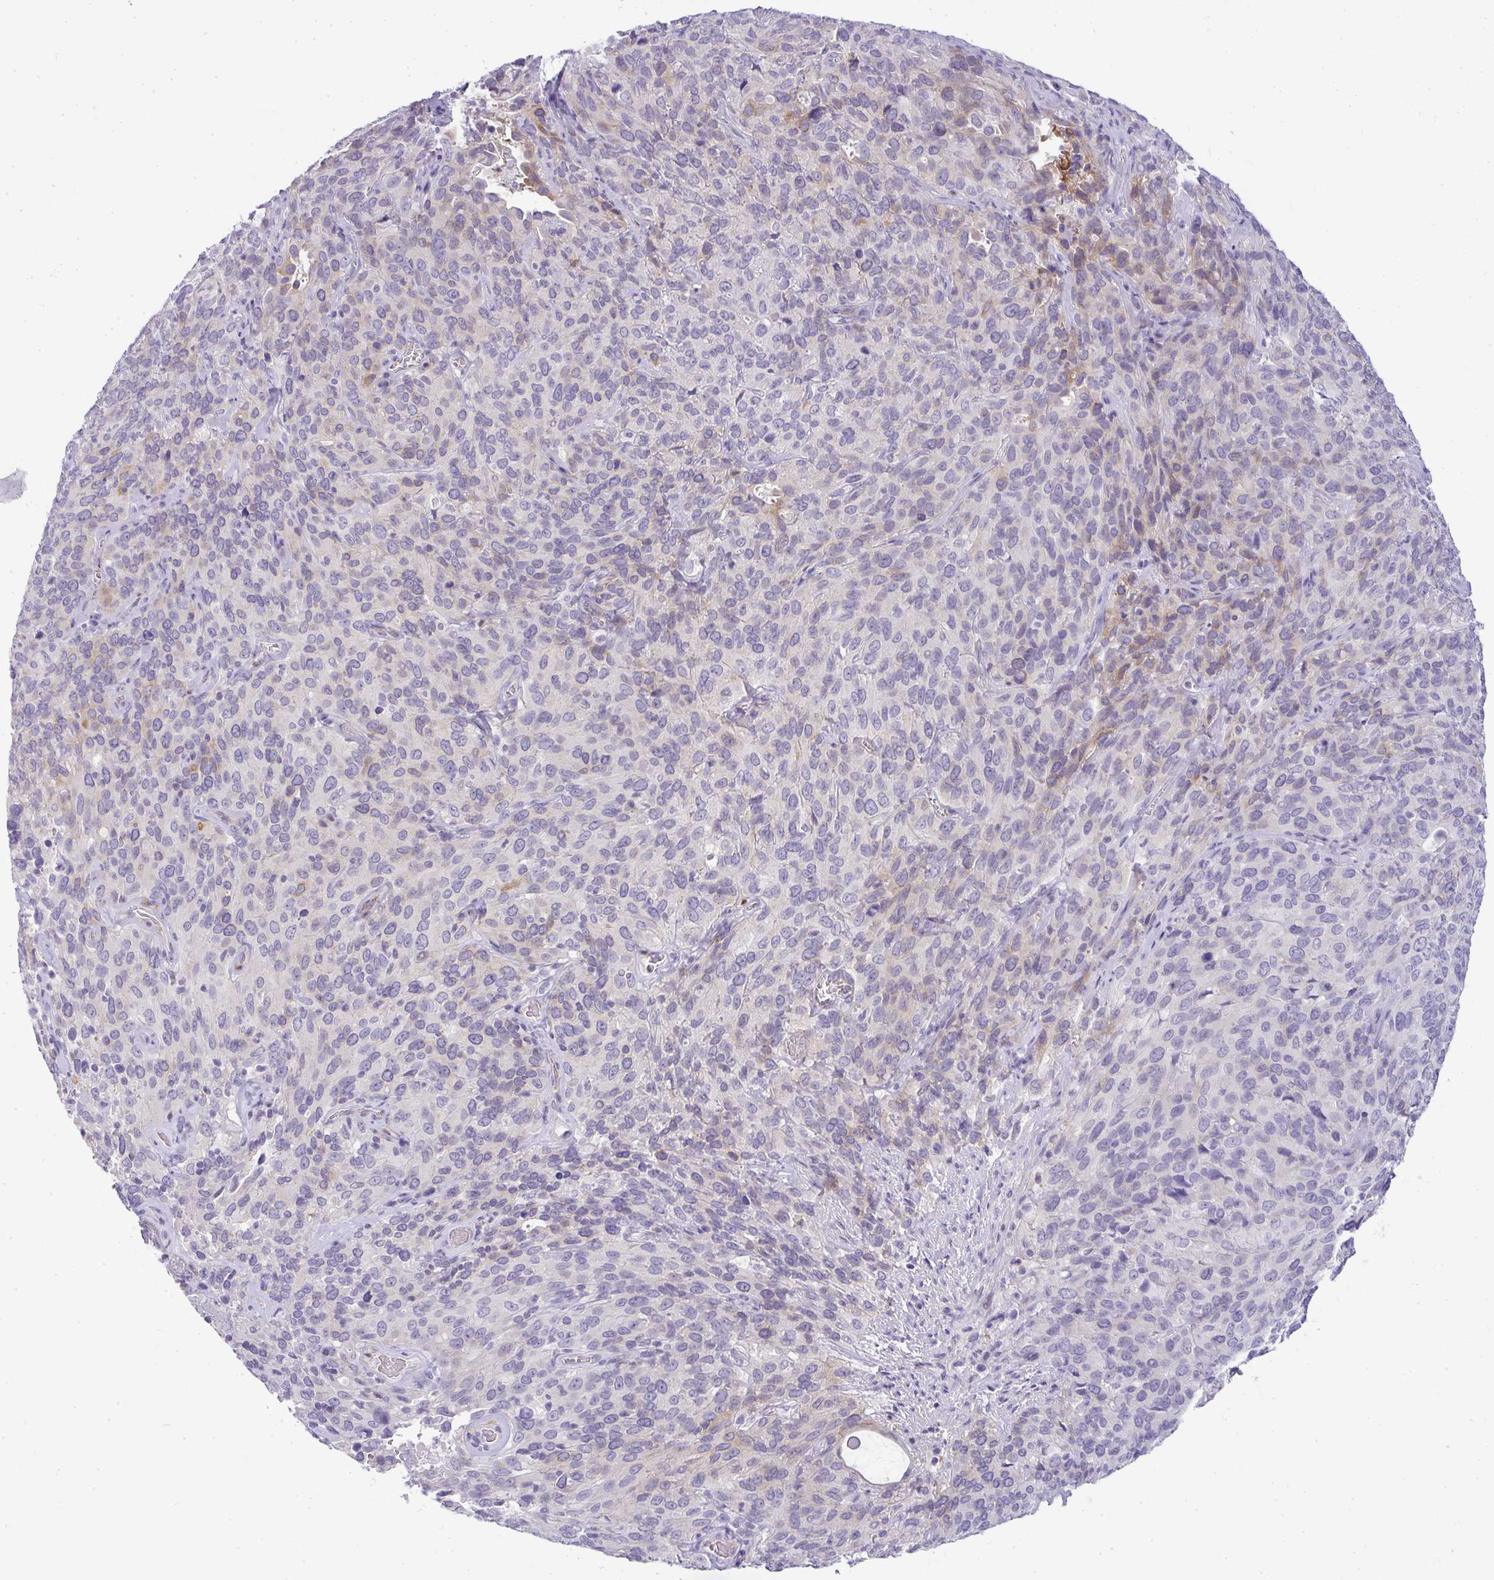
{"staining": {"intensity": "negative", "quantity": "none", "location": "none"}, "tissue": "cervical cancer", "cell_type": "Tumor cells", "image_type": "cancer", "snomed": [{"axis": "morphology", "description": "Squamous cell carcinoma, NOS"}, {"axis": "topography", "description": "Cervix"}], "caption": "Squamous cell carcinoma (cervical) was stained to show a protein in brown. There is no significant staining in tumor cells.", "gene": "LIPE", "patient": {"sex": "female", "age": 51}}